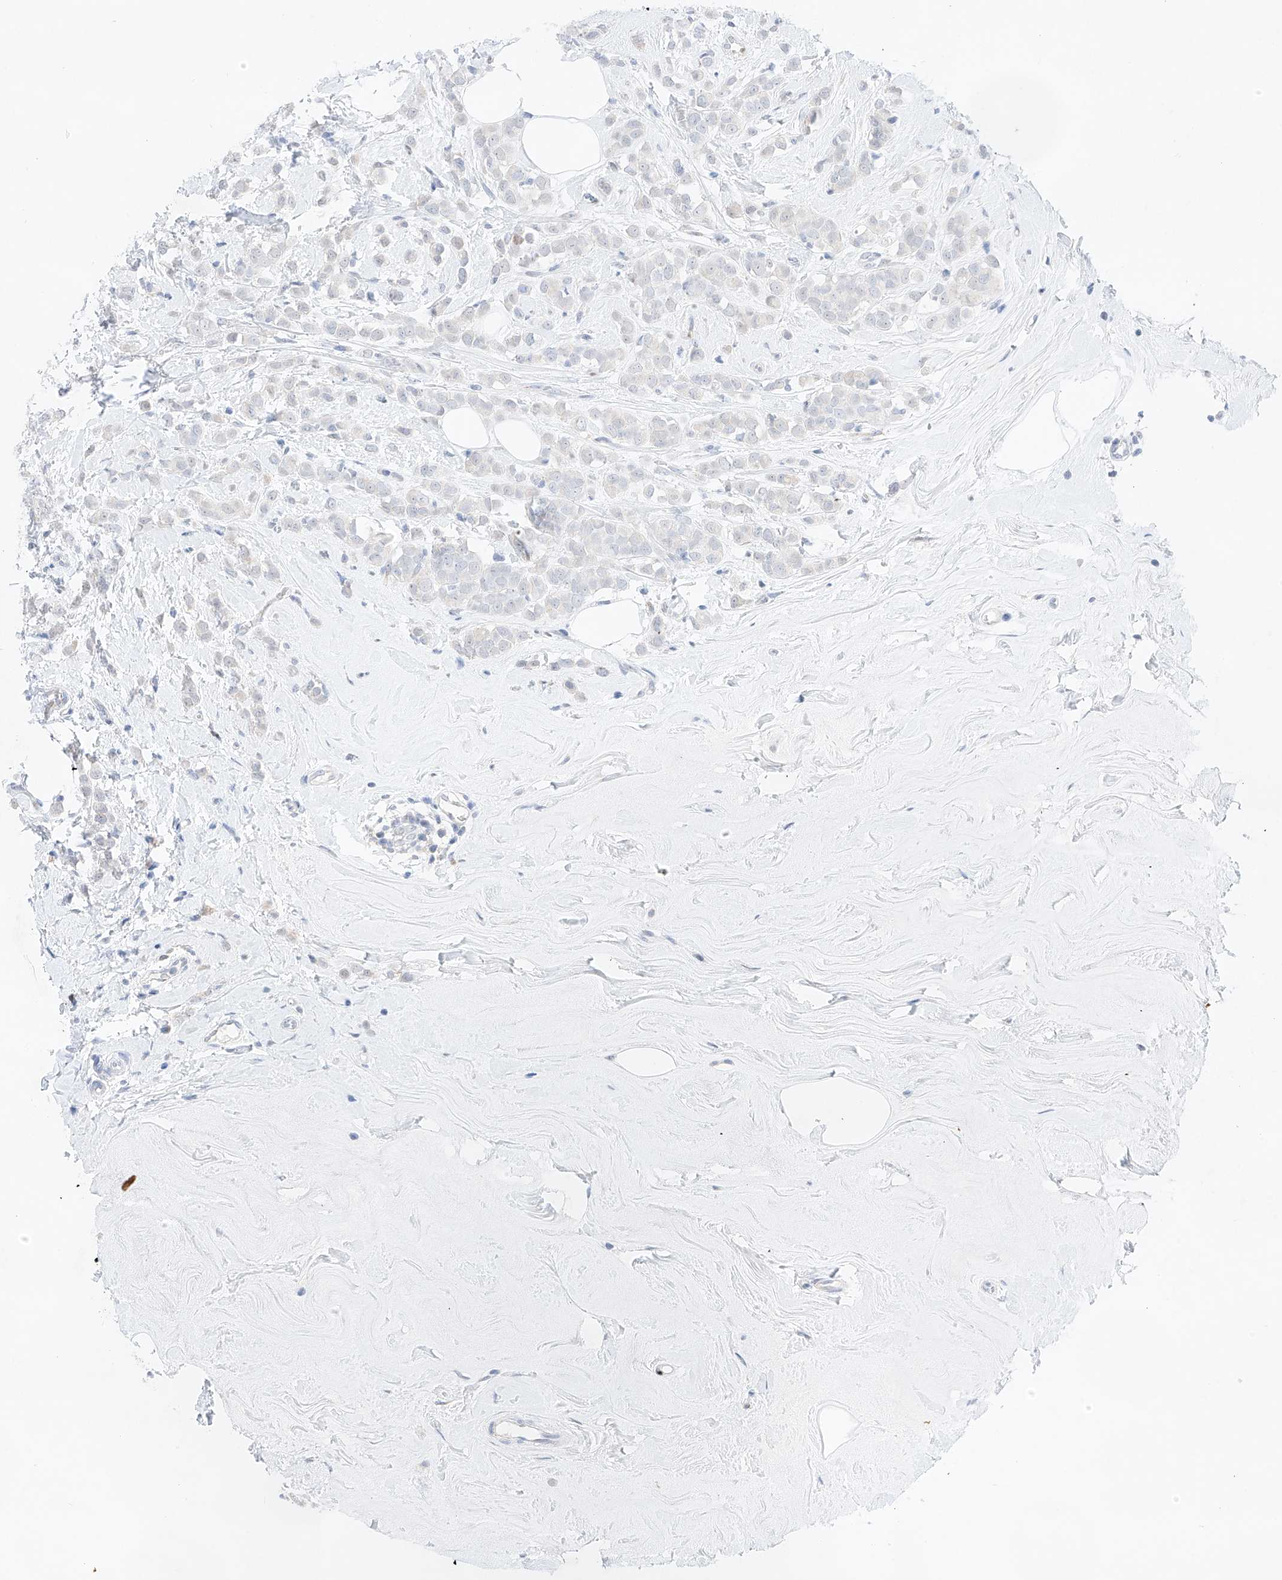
{"staining": {"intensity": "negative", "quantity": "none", "location": "none"}, "tissue": "breast cancer", "cell_type": "Tumor cells", "image_type": "cancer", "snomed": [{"axis": "morphology", "description": "Lobular carcinoma"}, {"axis": "topography", "description": "Breast"}], "caption": "IHC of human breast lobular carcinoma reveals no expression in tumor cells.", "gene": "NT5C3B", "patient": {"sex": "female", "age": 47}}